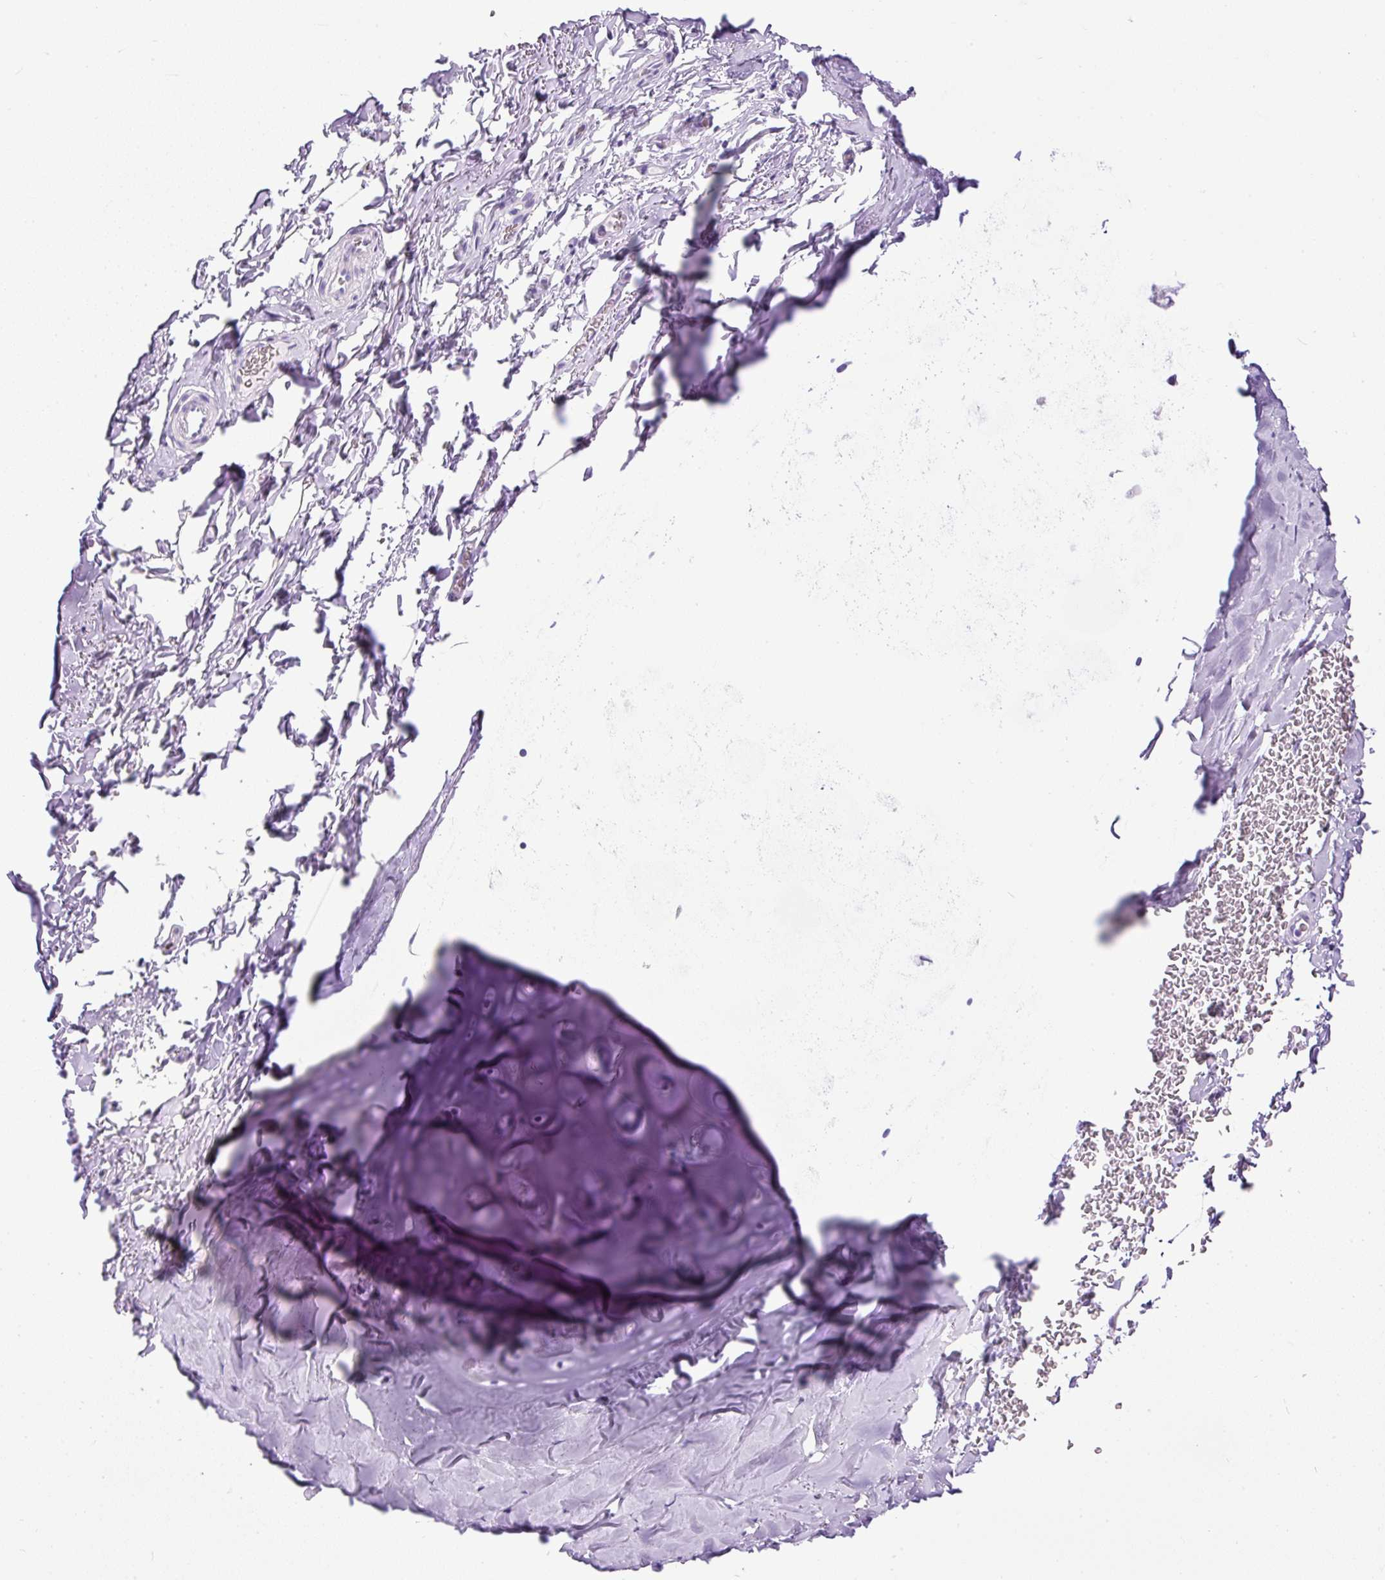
{"staining": {"intensity": "negative", "quantity": "none", "location": "none"}, "tissue": "adipose tissue", "cell_type": "Adipocytes", "image_type": "normal", "snomed": [{"axis": "morphology", "description": "Normal tissue, NOS"}, {"axis": "topography", "description": "Cartilage tissue"}, {"axis": "topography", "description": "Bronchus"}, {"axis": "topography", "description": "Peripheral nerve tissue"}], "caption": "Adipose tissue was stained to show a protein in brown. There is no significant expression in adipocytes. The staining was performed using DAB (3,3'-diaminobenzidine) to visualize the protein expression in brown, while the nuclei were stained in blue with hematoxylin (Magnification: 20x).", "gene": "PDIA2", "patient": {"sex": "male", "age": 67}}